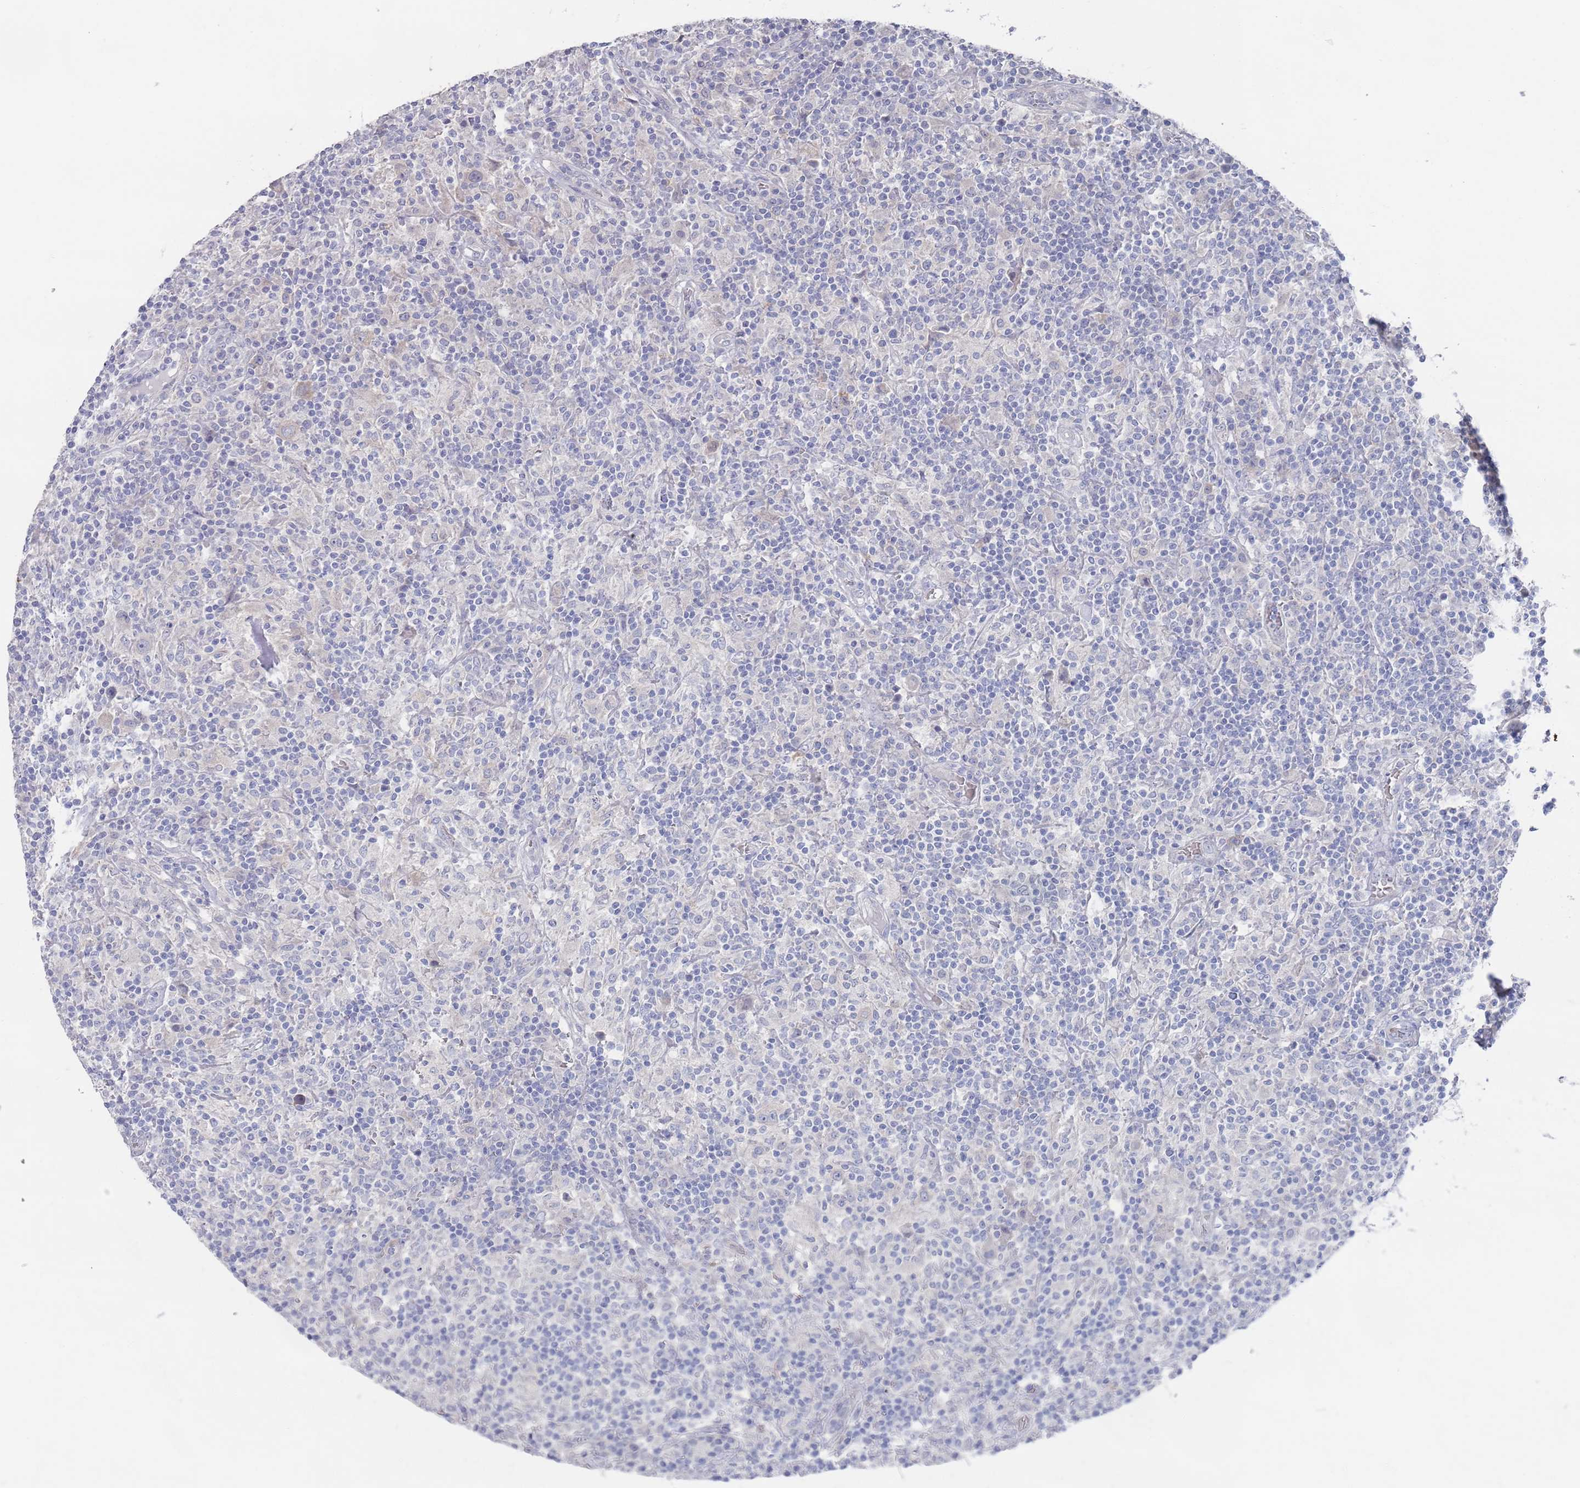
{"staining": {"intensity": "negative", "quantity": "none", "location": "none"}, "tissue": "lymphoma", "cell_type": "Tumor cells", "image_type": "cancer", "snomed": [{"axis": "morphology", "description": "Hodgkin's disease, NOS"}, {"axis": "topography", "description": "Lymph node"}], "caption": "An IHC micrograph of Hodgkin's disease is shown. There is no staining in tumor cells of Hodgkin's disease. (DAB immunohistochemistry, high magnification).", "gene": "TMCO3", "patient": {"sex": "male", "age": 70}}